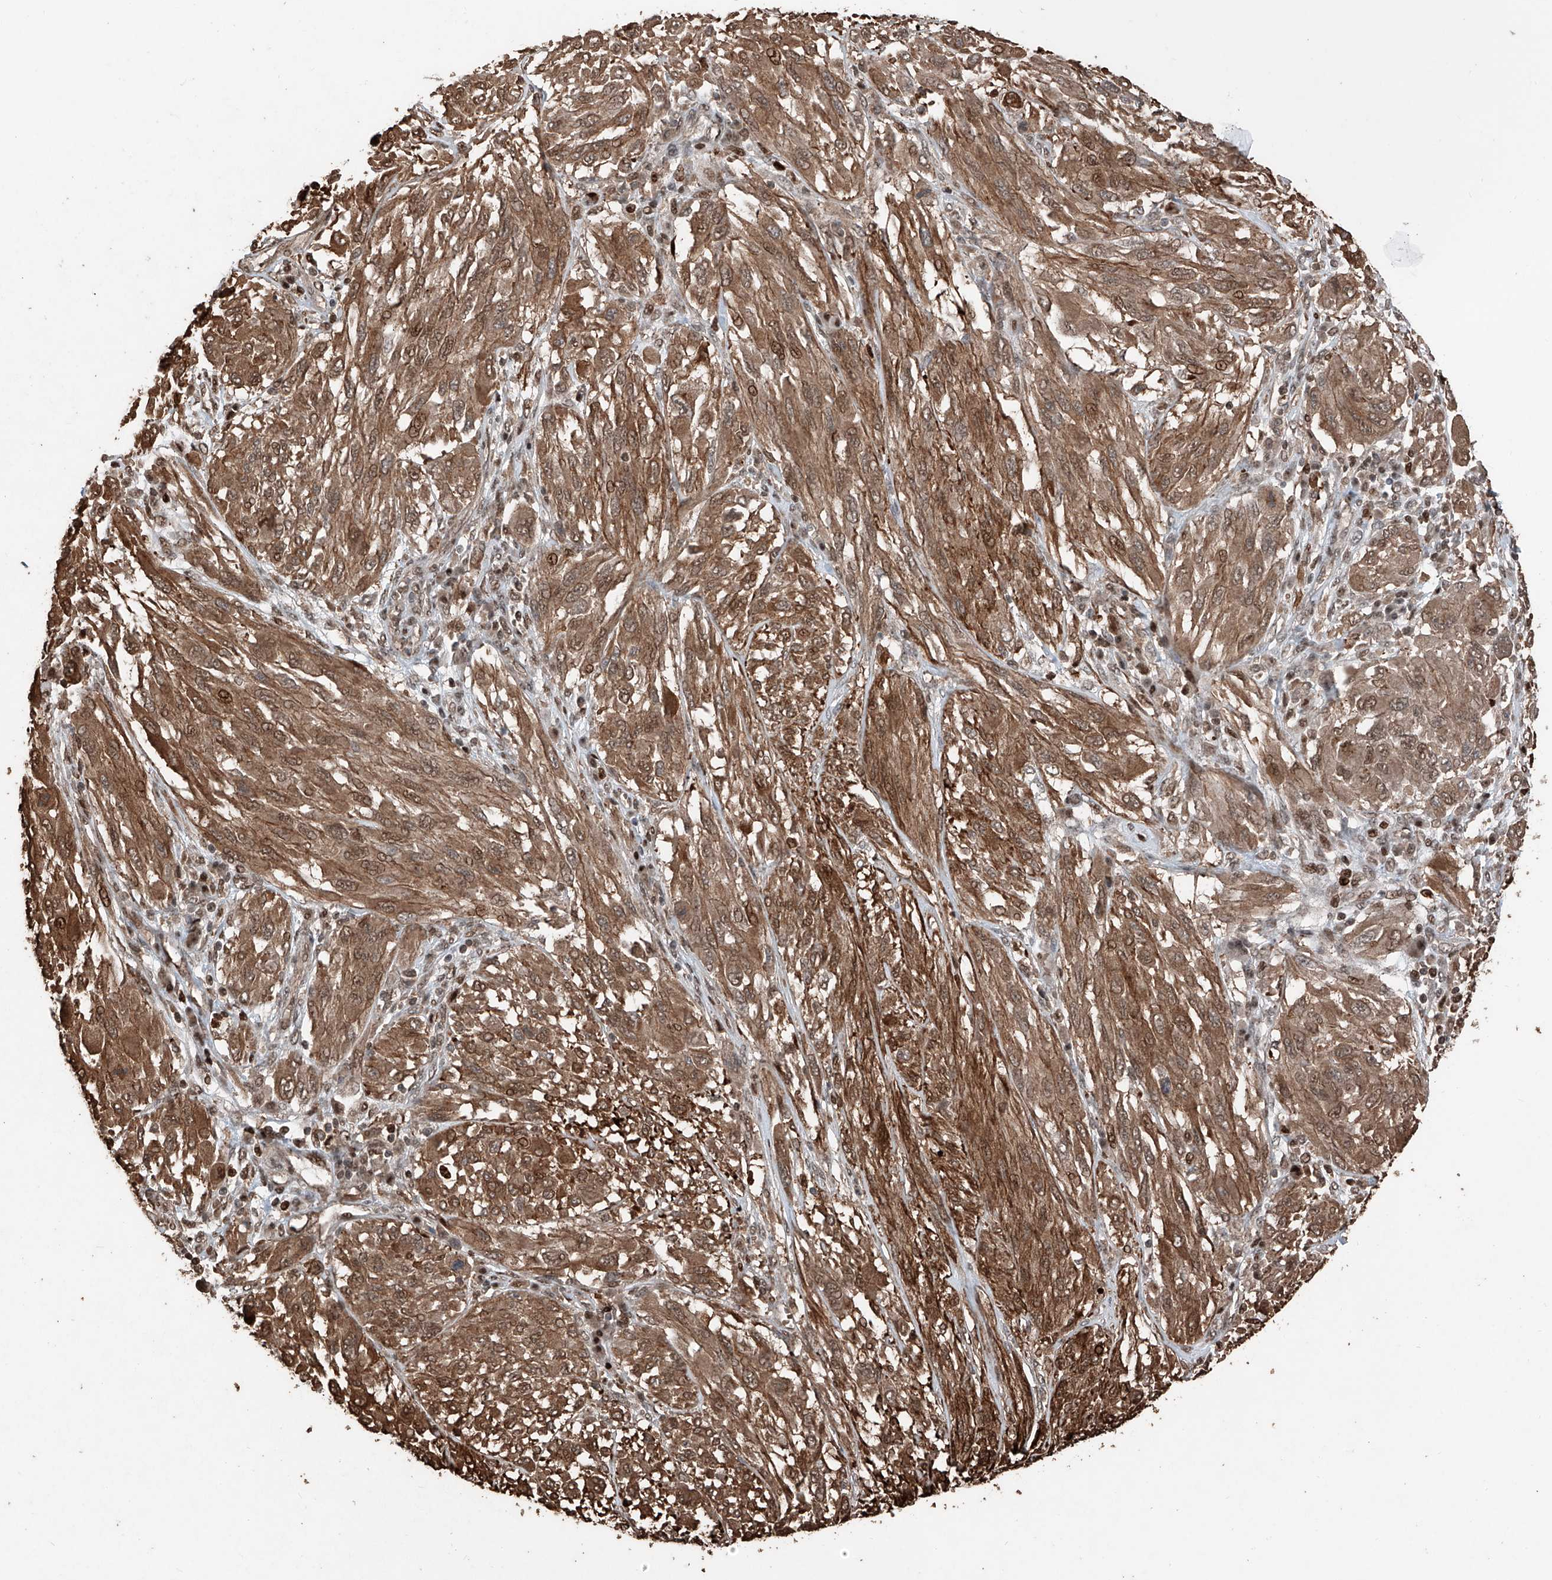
{"staining": {"intensity": "moderate", "quantity": ">75%", "location": "cytoplasmic/membranous,nuclear"}, "tissue": "melanoma", "cell_type": "Tumor cells", "image_type": "cancer", "snomed": [{"axis": "morphology", "description": "Malignant melanoma, NOS"}, {"axis": "topography", "description": "Skin"}], "caption": "High-power microscopy captured an immunohistochemistry (IHC) image of malignant melanoma, revealing moderate cytoplasmic/membranous and nuclear positivity in about >75% of tumor cells.", "gene": "RMND1", "patient": {"sex": "female", "age": 91}}